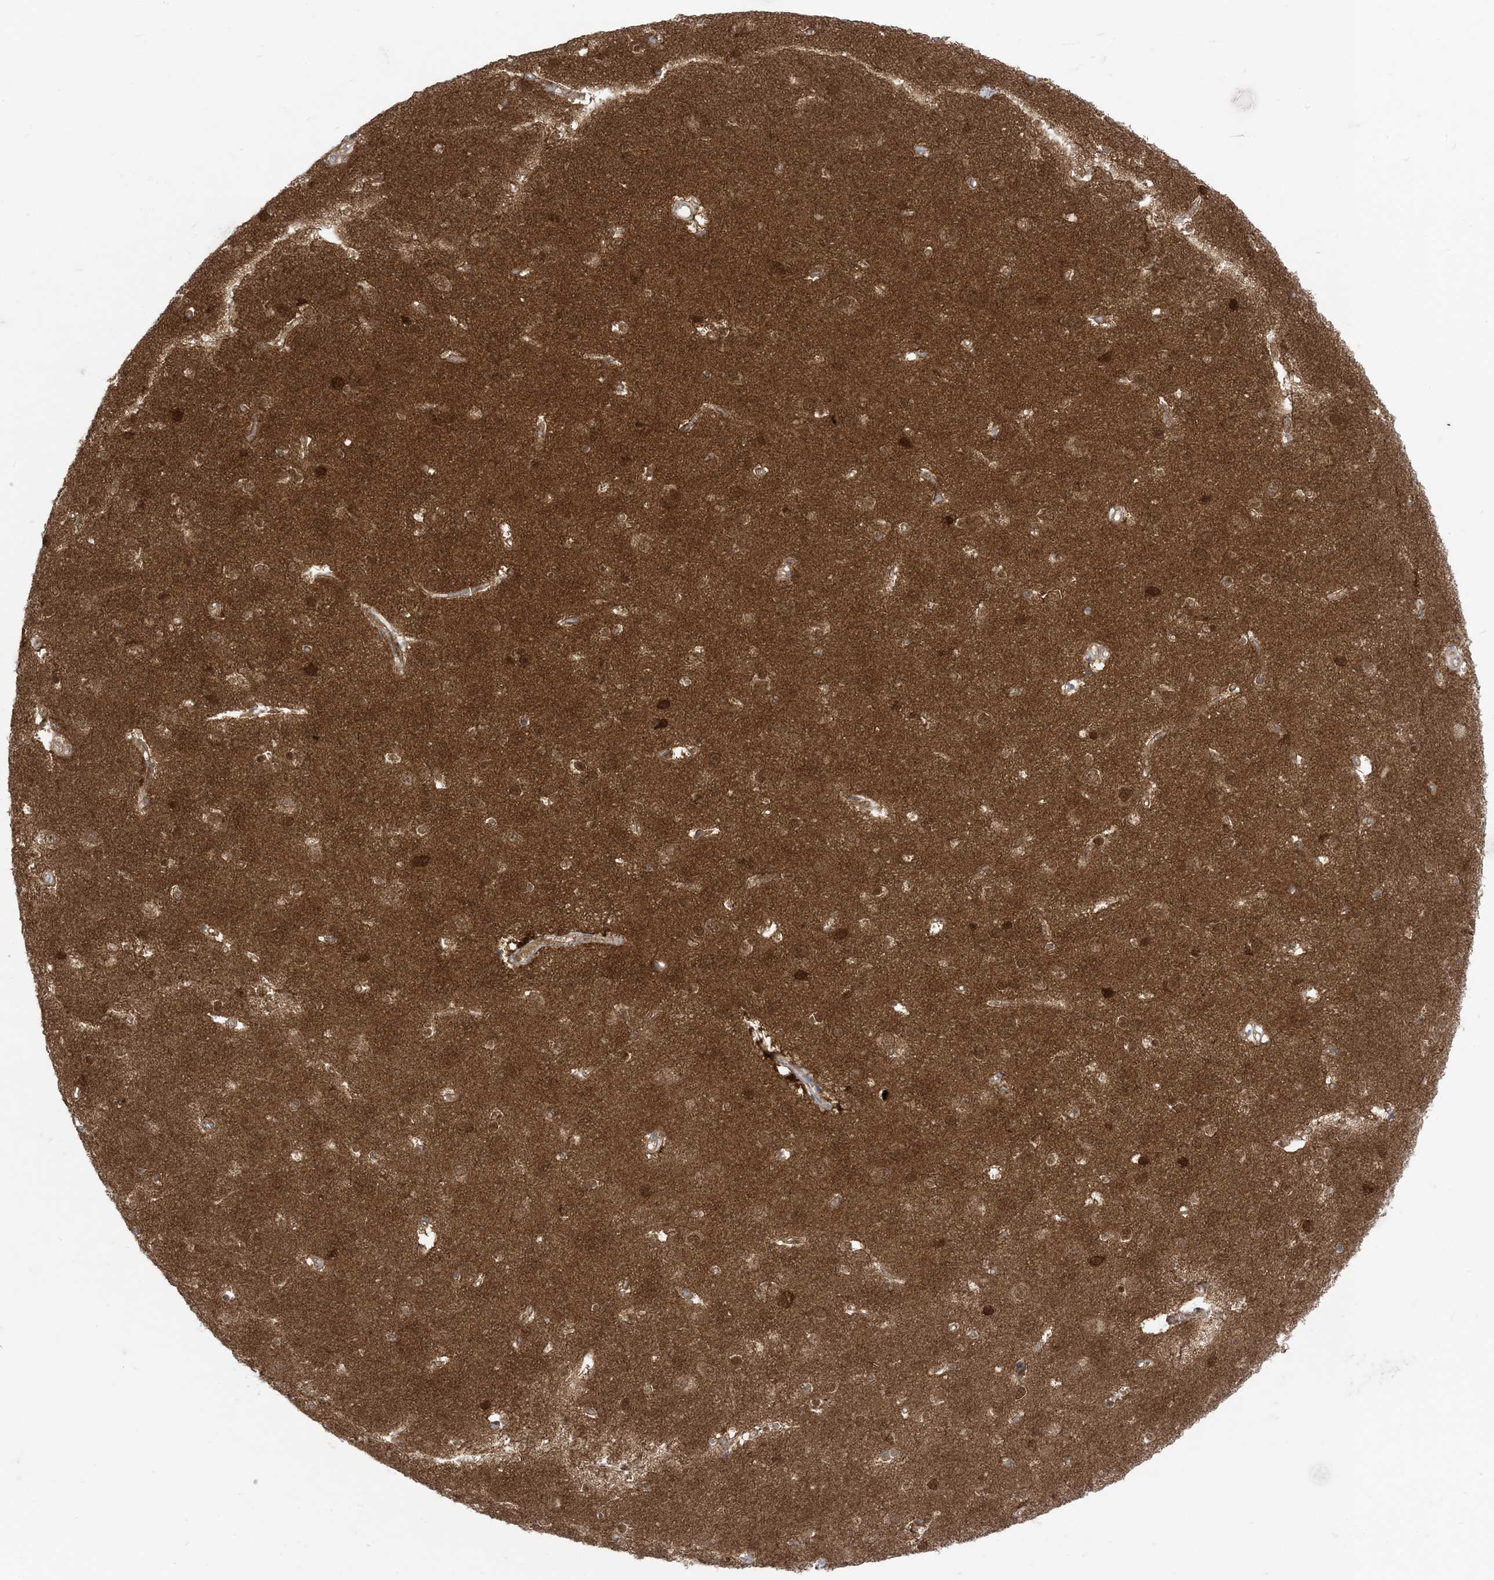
{"staining": {"intensity": "moderate", "quantity": ">75%", "location": "cytoplasmic/membranous"}, "tissue": "cerebral cortex", "cell_type": "Endothelial cells", "image_type": "normal", "snomed": [{"axis": "morphology", "description": "Normal tissue, NOS"}, {"axis": "topography", "description": "Cerebral cortex"}], "caption": "An image of human cerebral cortex stained for a protein shows moderate cytoplasmic/membranous brown staining in endothelial cells. Immunohistochemistry (ihc) stains the protein in brown and the nuclei are stained blue.", "gene": "PTPA", "patient": {"sex": "male", "age": 54}}